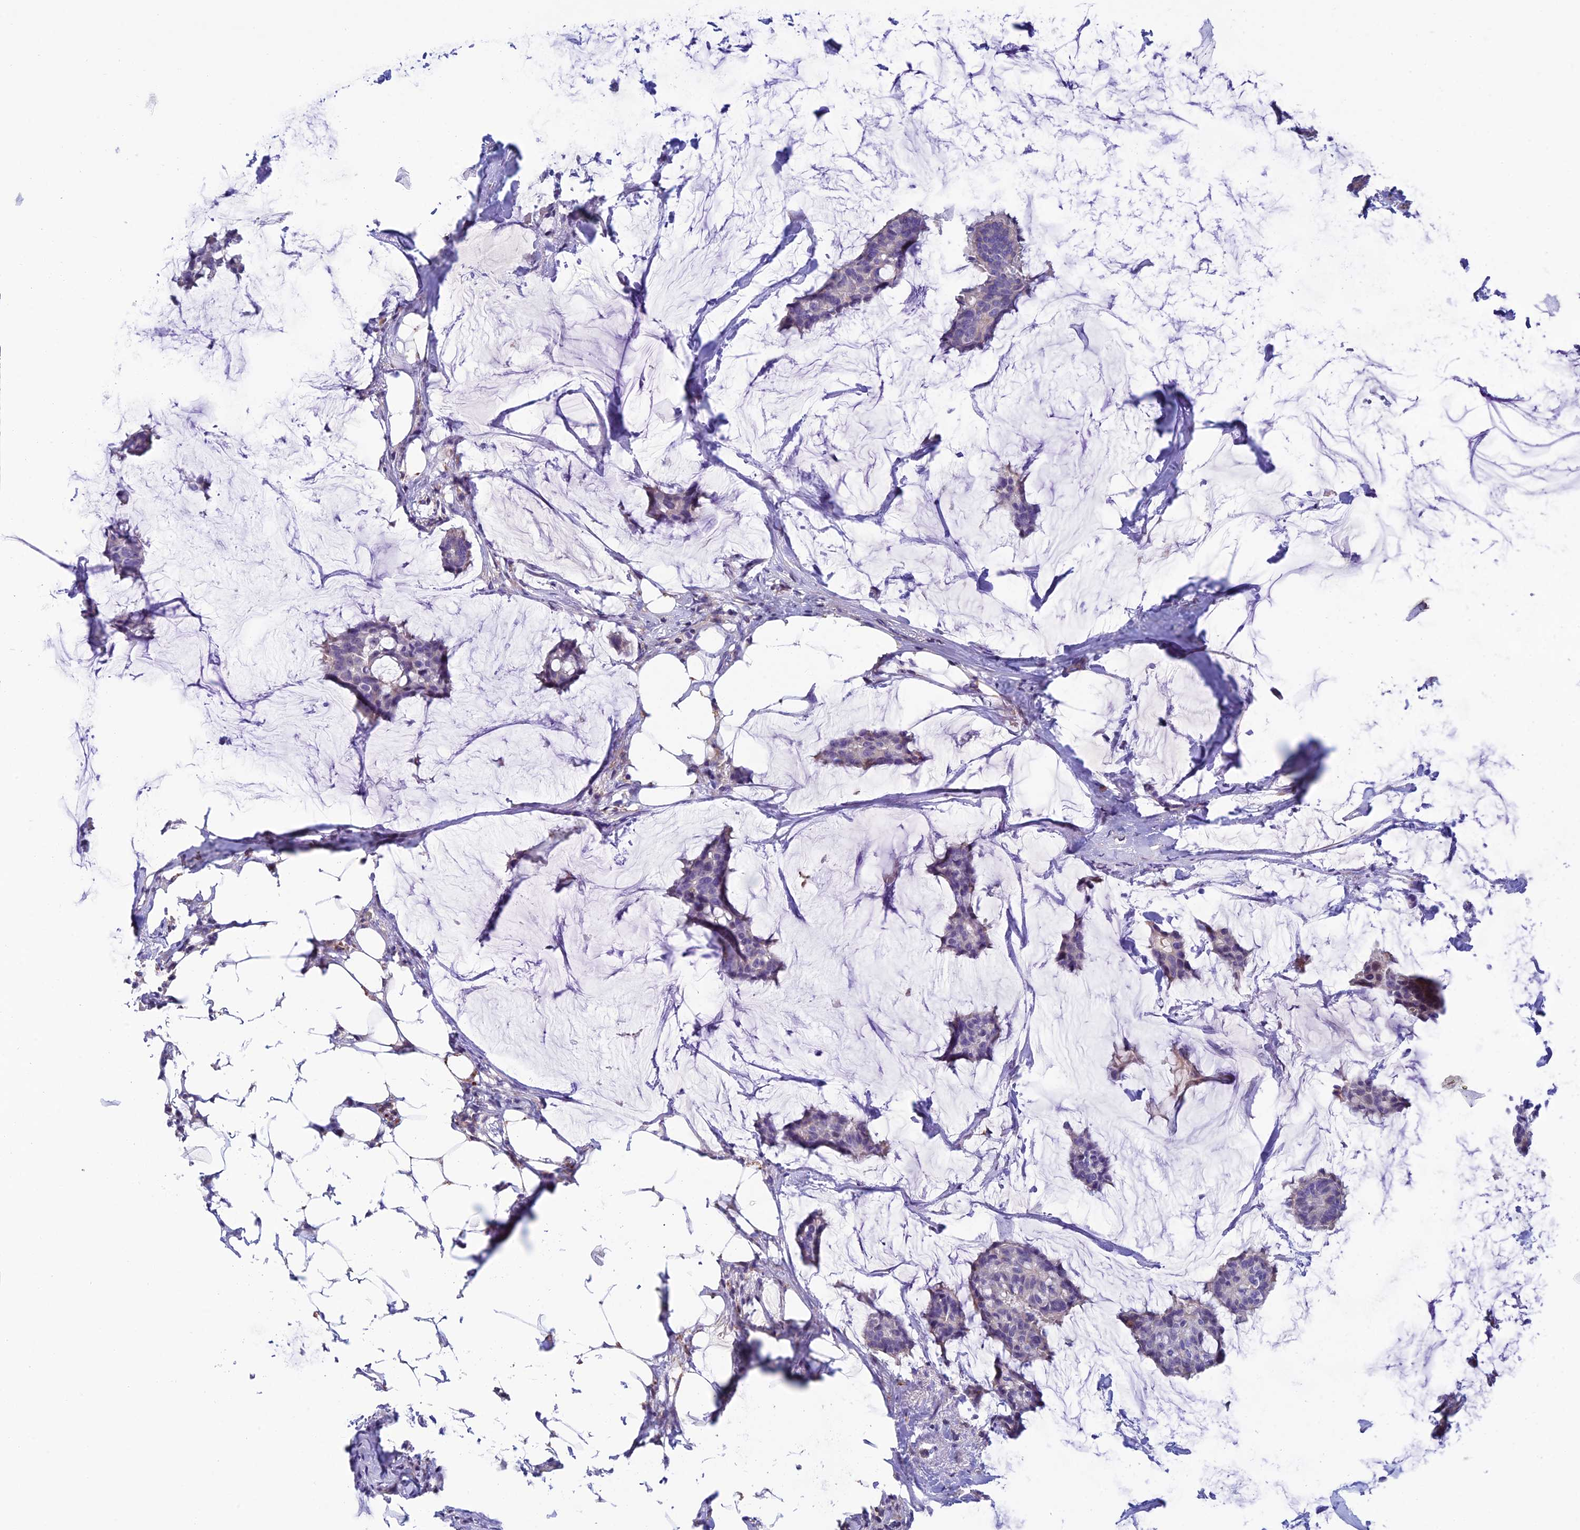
{"staining": {"intensity": "negative", "quantity": "none", "location": "none"}, "tissue": "breast cancer", "cell_type": "Tumor cells", "image_type": "cancer", "snomed": [{"axis": "morphology", "description": "Duct carcinoma"}, {"axis": "topography", "description": "Breast"}], "caption": "Tumor cells show no significant protein staining in breast cancer (infiltrating ductal carcinoma).", "gene": "FAM178B", "patient": {"sex": "female", "age": 93}}